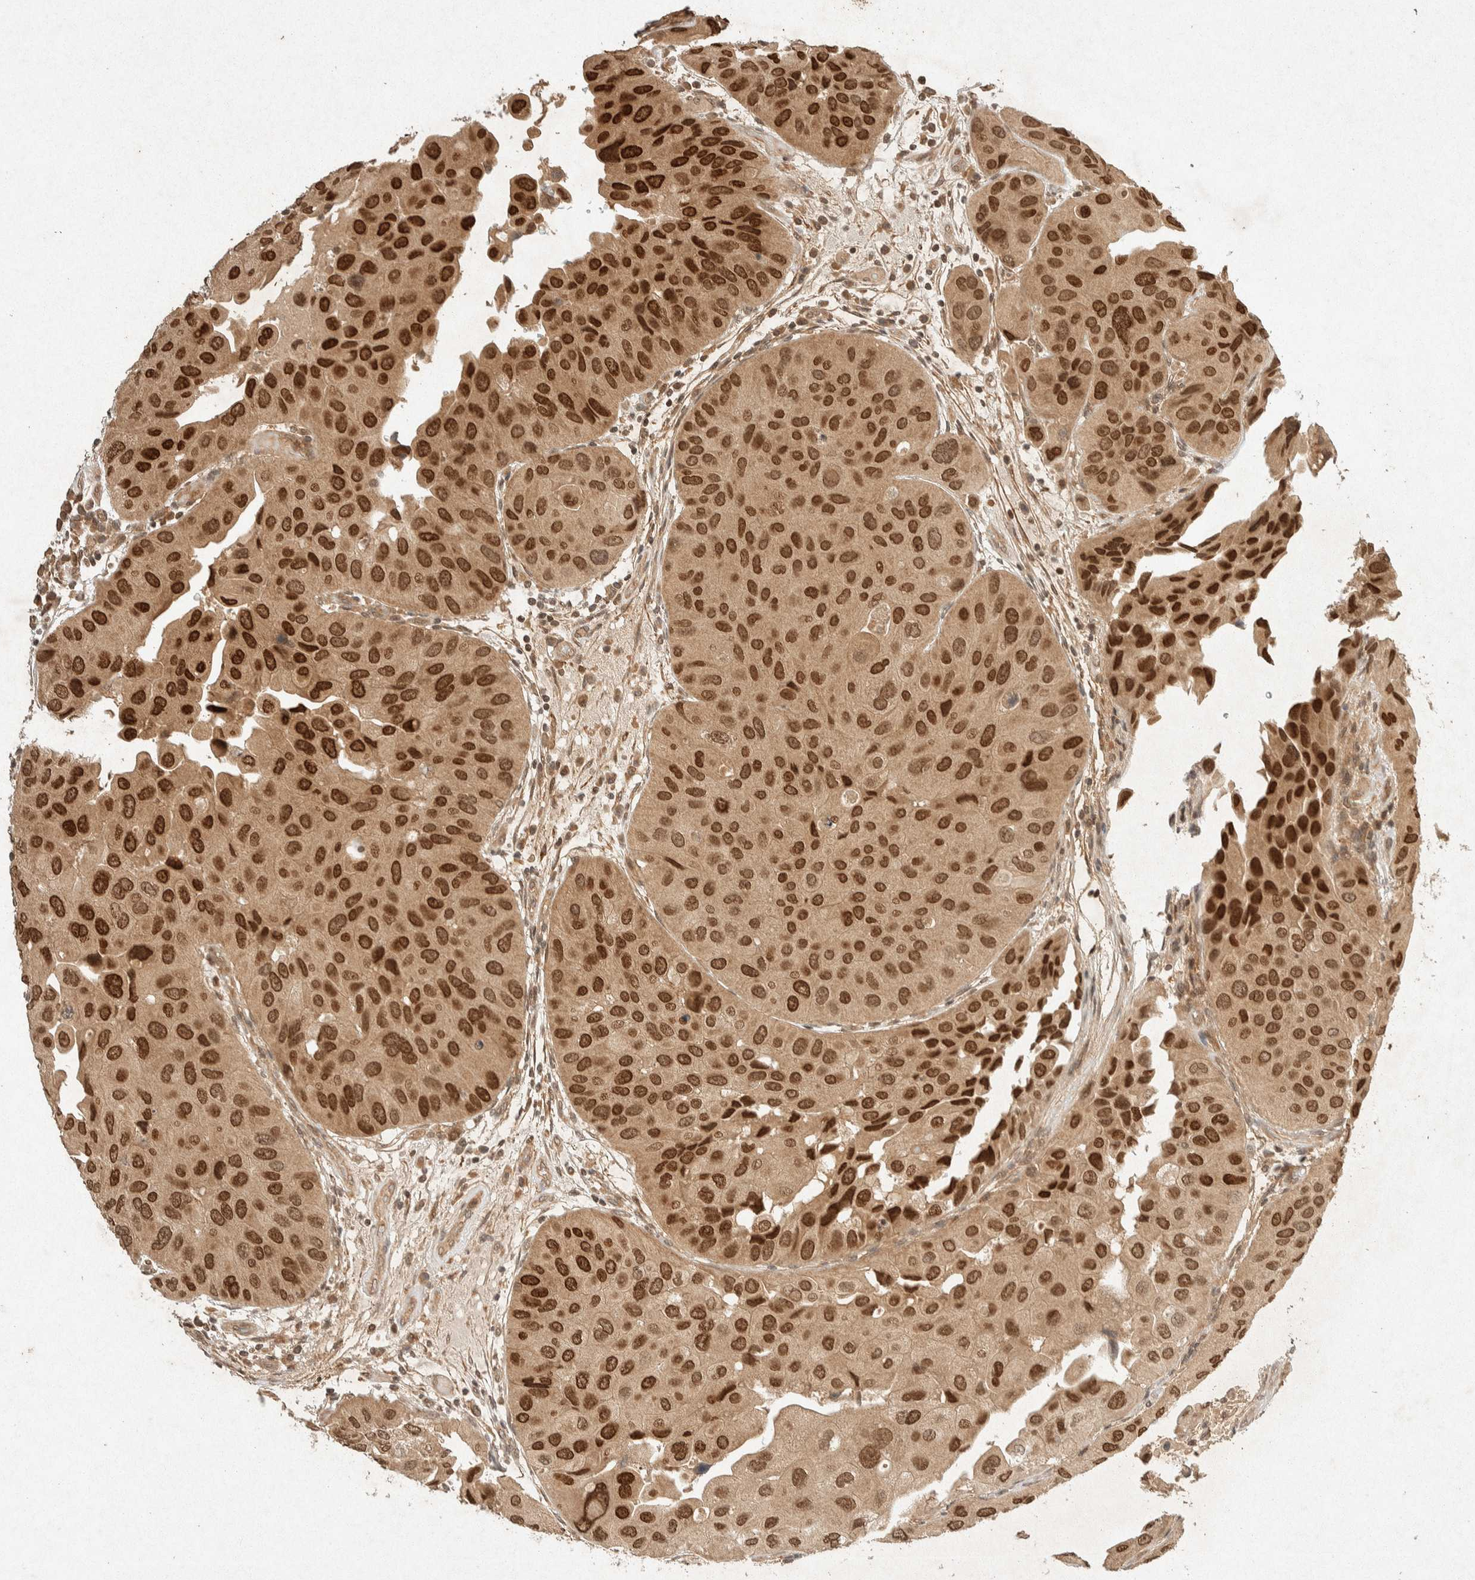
{"staining": {"intensity": "strong", "quantity": ">75%", "location": "cytoplasmic/membranous,nuclear"}, "tissue": "urothelial cancer", "cell_type": "Tumor cells", "image_type": "cancer", "snomed": [{"axis": "morphology", "description": "Urothelial carcinoma, High grade"}, {"axis": "topography", "description": "Urinary bladder"}], "caption": "Approximately >75% of tumor cells in urothelial carcinoma (high-grade) show strong cytoplasmic/membranous and nuclear protein expression as visualized by brown immunohistochemical staining.", "gene": "THRA", "patient": {"sex": "female", "age": 64}}